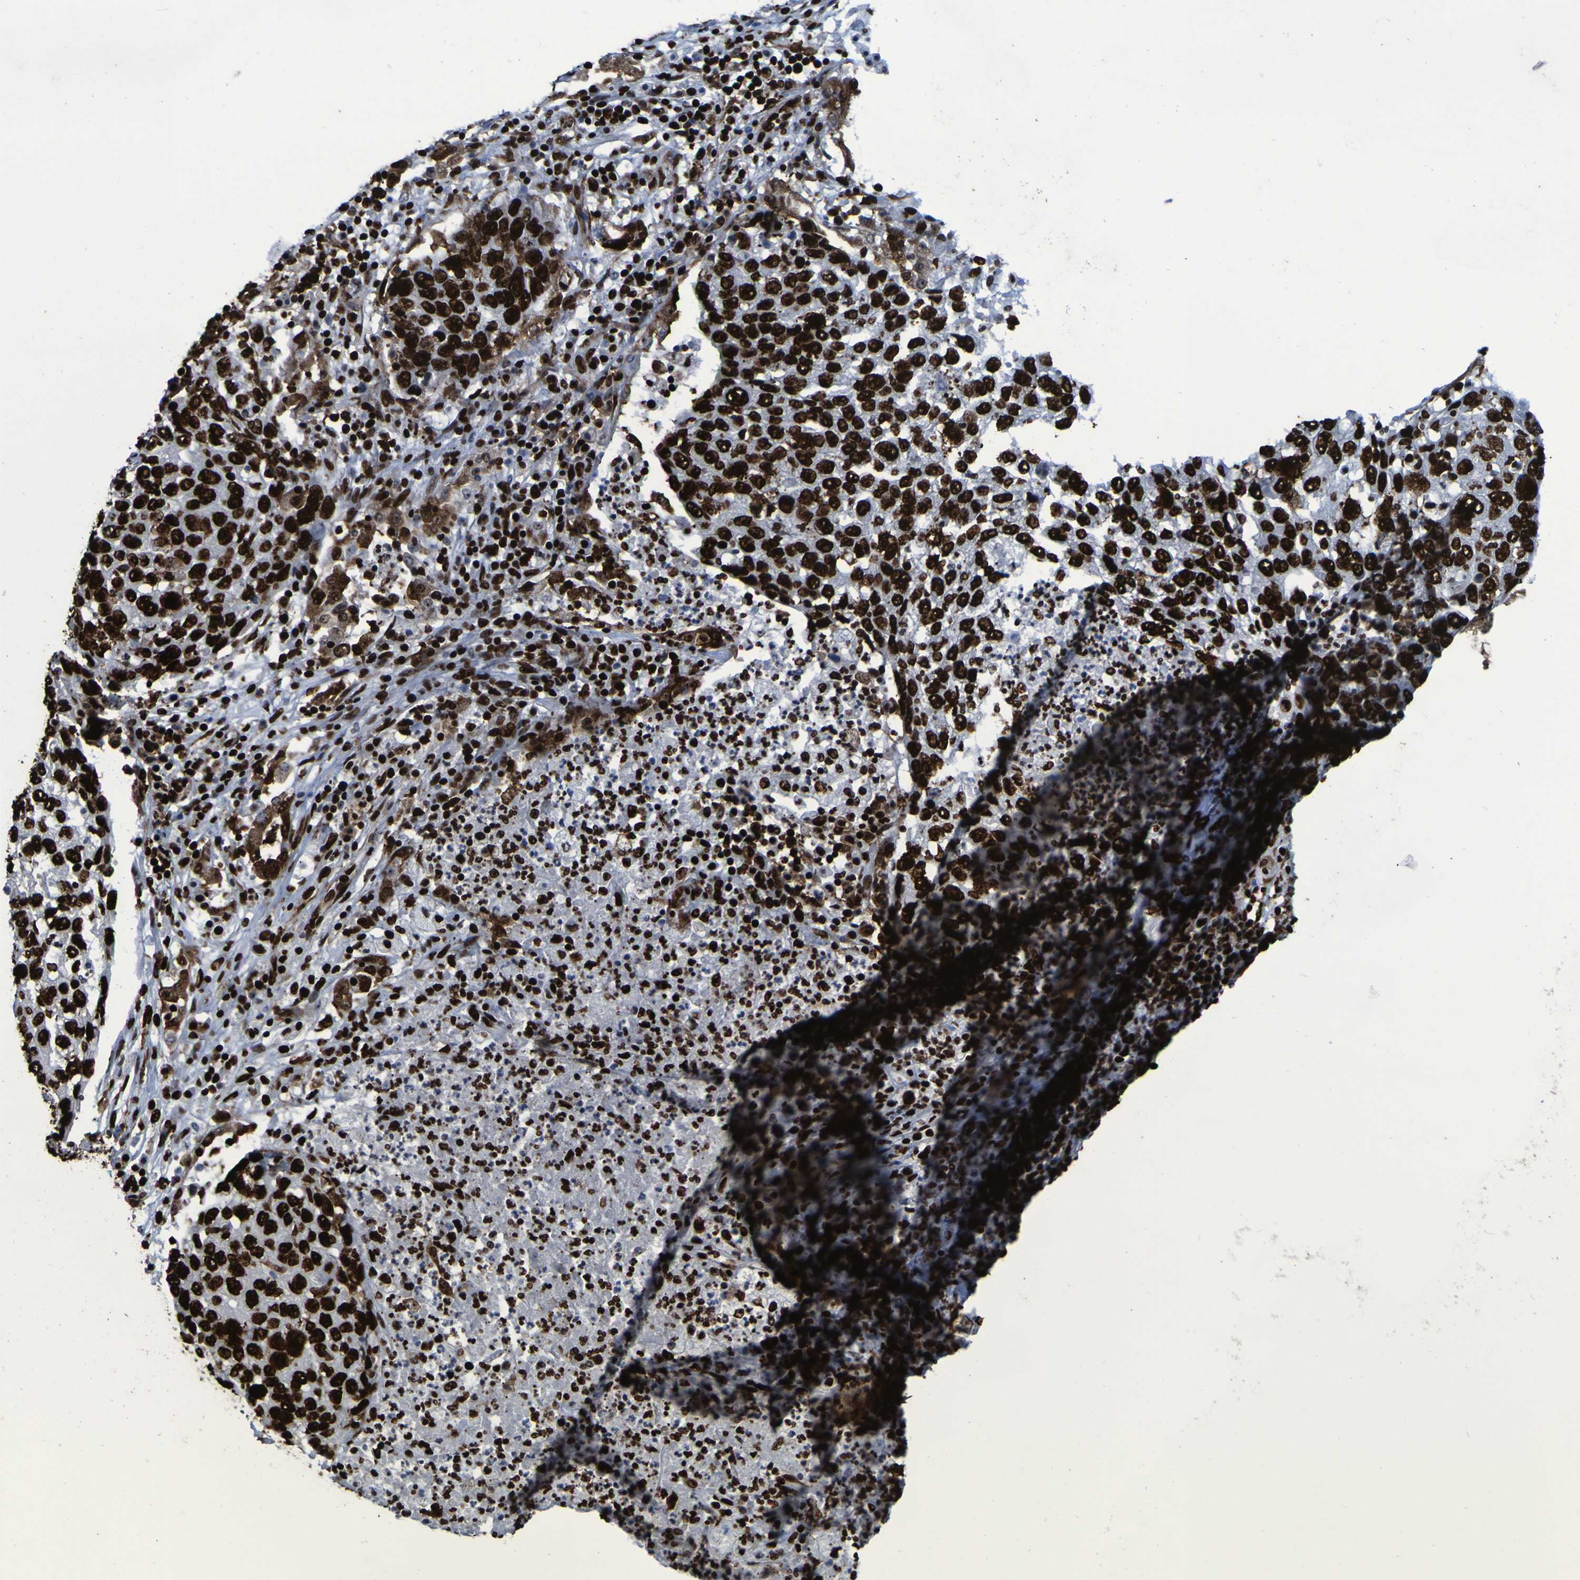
{"staining": {"intensity": "strong", "quantity": ">75%", "location": "cytoplasmic/membranous,nuclear"}, "tissue": "lung cancer", "cell_type": "Tumor cells", "image_type": "cancer", "snomed": [{"axis": "morphology", "description": "Squamous cell carcinoma, NOS"}, {"axis": "topography", "description": "Lung"}], "caption": "Lung squamous cell carcinoma stained for a protein exhibits strong cytoplasmic/membranous and nuclear positivity in tumor cells.", "gene": "NPM1", "patient": {"sex": "female", "age": 63}}